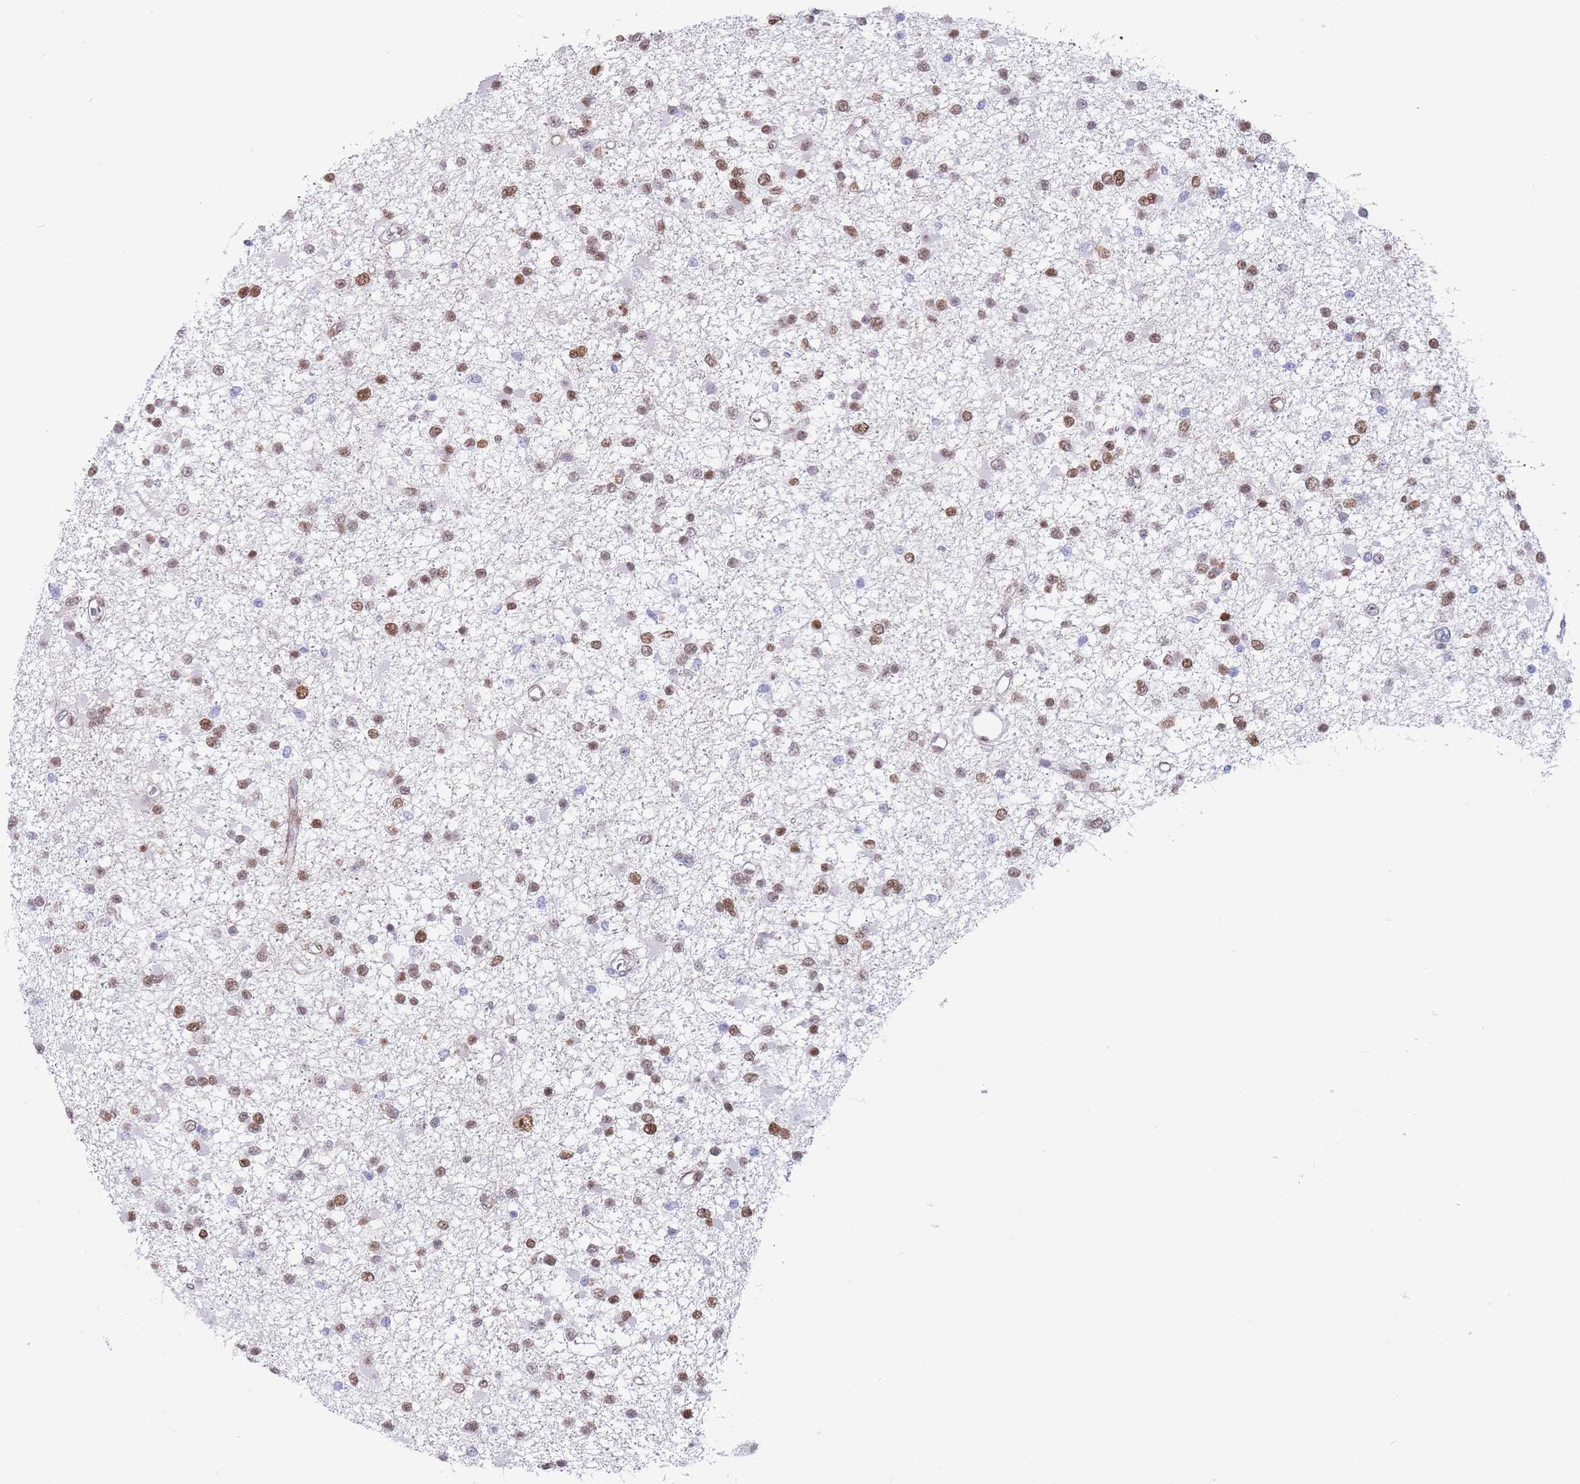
{"staining": {"intensity": "moderate", "quantity": ">75%", "location": "nuclear"}, "tissue": "glioma", "cell_type": "Tumor cells", "image_type": "cancer", "snomed": [{"axis": "morphology", "description": "Glioma, malignant, Low grade"}, {"axis": "topography", "description": "Brain"}], "caption": "Immunohistochemistry (IHC) histopathology image of neoplastic tissue: glioma stained using immunohistochemistry (IHC) displays medium levels of moderate protein expression localized specifically in the nuclear of tumor cells, appearing as a nuclear brown color.", "gene": "PSMB5", "patient": {"sex": "female", "age": 22}}